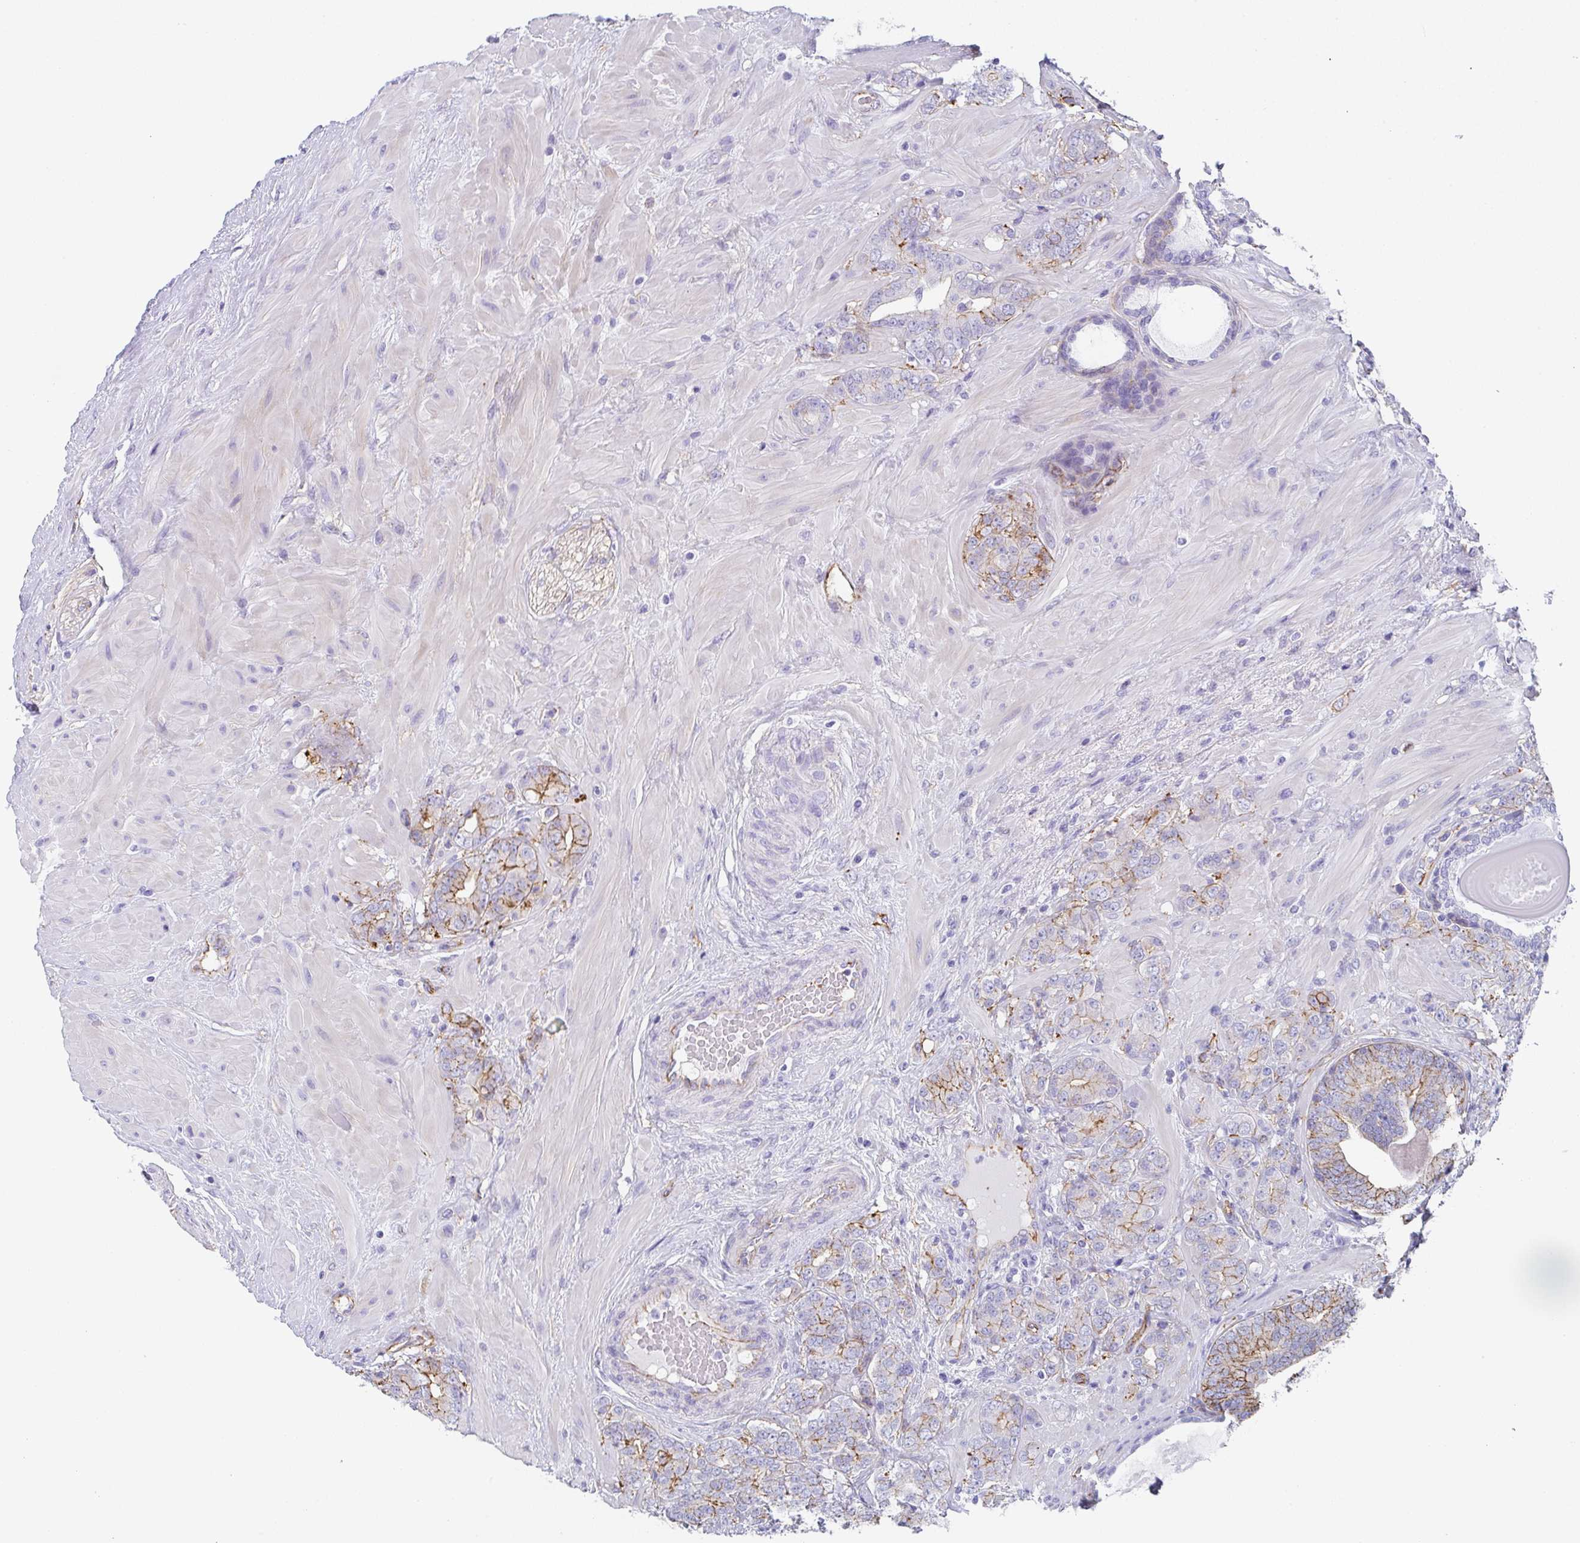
{"staining": {"intensity": "moderate", "quantity": "<25%", "location": "cytoplasmic/membranous"}, "tissue": "prostate cancer", "cell_type": "Tumor cells", "image_type": "cancer", "snomed": [{"axis": "morphology", "description": "Adenocarcinoma, High grade"}, {"axis": "topography", "description": "Prostate"}], "caption": "Prostate cancer (high-grade adenocarcinoma) stained for a protein (brown) shows moderate cytoplasmic/membranous positive positivity in about <25% of tumor cells.", "gene": "DBN1", "patient": {"sex": "male", "age": 62}}